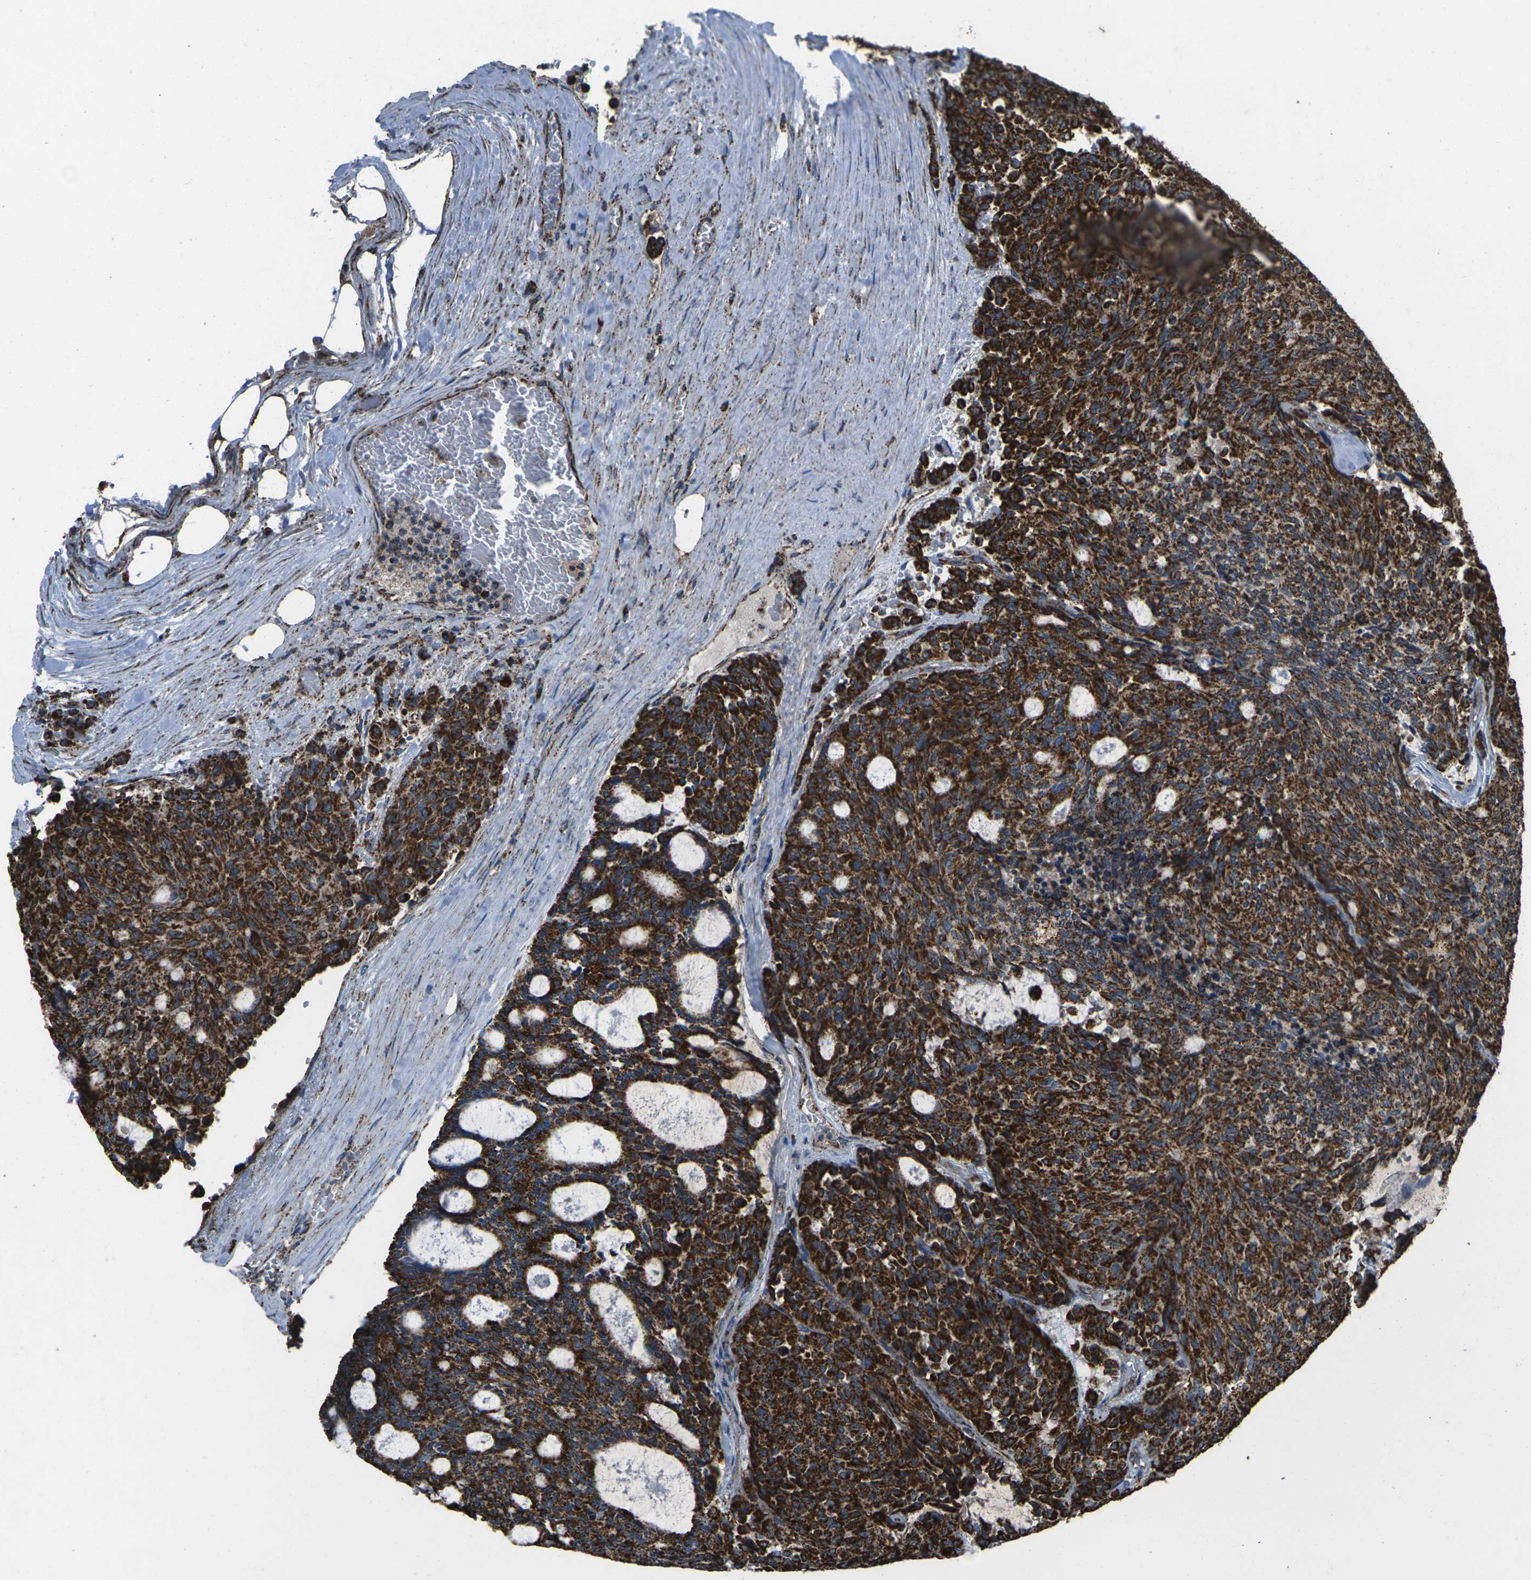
{"staining": {"intensity": "strong", "quantity": ">75%", "location": "cytoplasmic/membranous"}, "tissue": "carcinoid", "cell_type": "Tumor cells", "image_type": "cancer", "snomed": [{"axis": "morphology", "description": "Carcinoid, malignant, NOS"}, {"axis": "topography", "description": "Pancreas"}], "caption": "Strong cytoplasmic/membranous expression is appreciated in about >75% of tumor cells in carcinoid (malignant).", "gene": "KLHL5", "patient": {"sex": "female", "age": 54}}